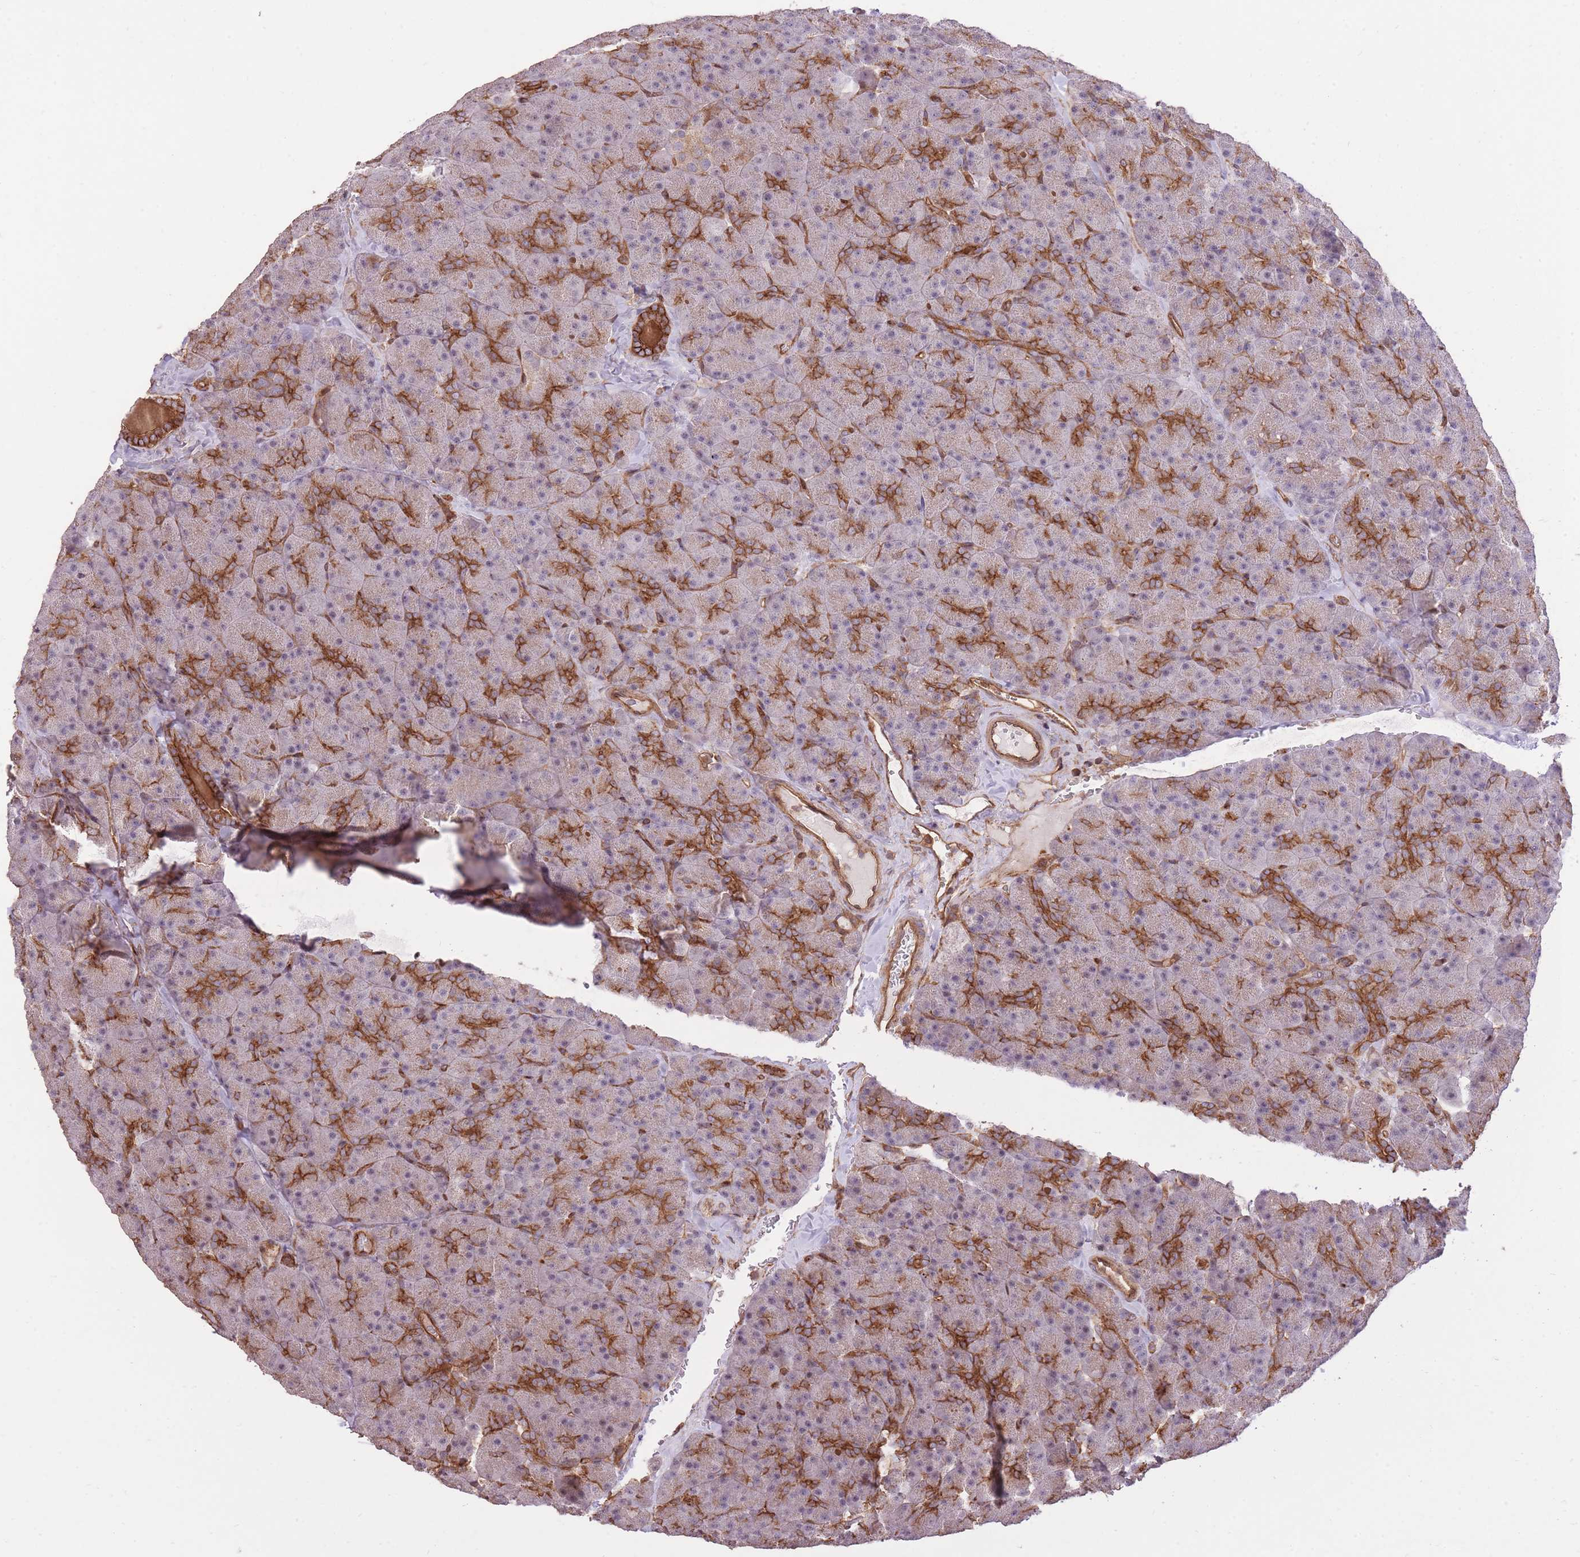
{"staining": {"intensity": "strong", "quantity": "25%-75%", "location": "cytoplasmic/membranous"}, "tissue": "pancreas", "cell_type": "Exocrine glandular cells", "image_type": "normal", "snomed": [{"axis": "morphology", "description": "Normal tissue, NOS"}, {"axis": "topography", "description": "Pancreas"}], "caption": "The histopathology image shows immunohistochemical staining of unremarkable pancreas. There is strong cytoplasmic/membranous expression is seen in about 25%-75% of exocrine glandular cells.", "gene": "PLD1", "patient": {"sex": "male", "age": 36}}